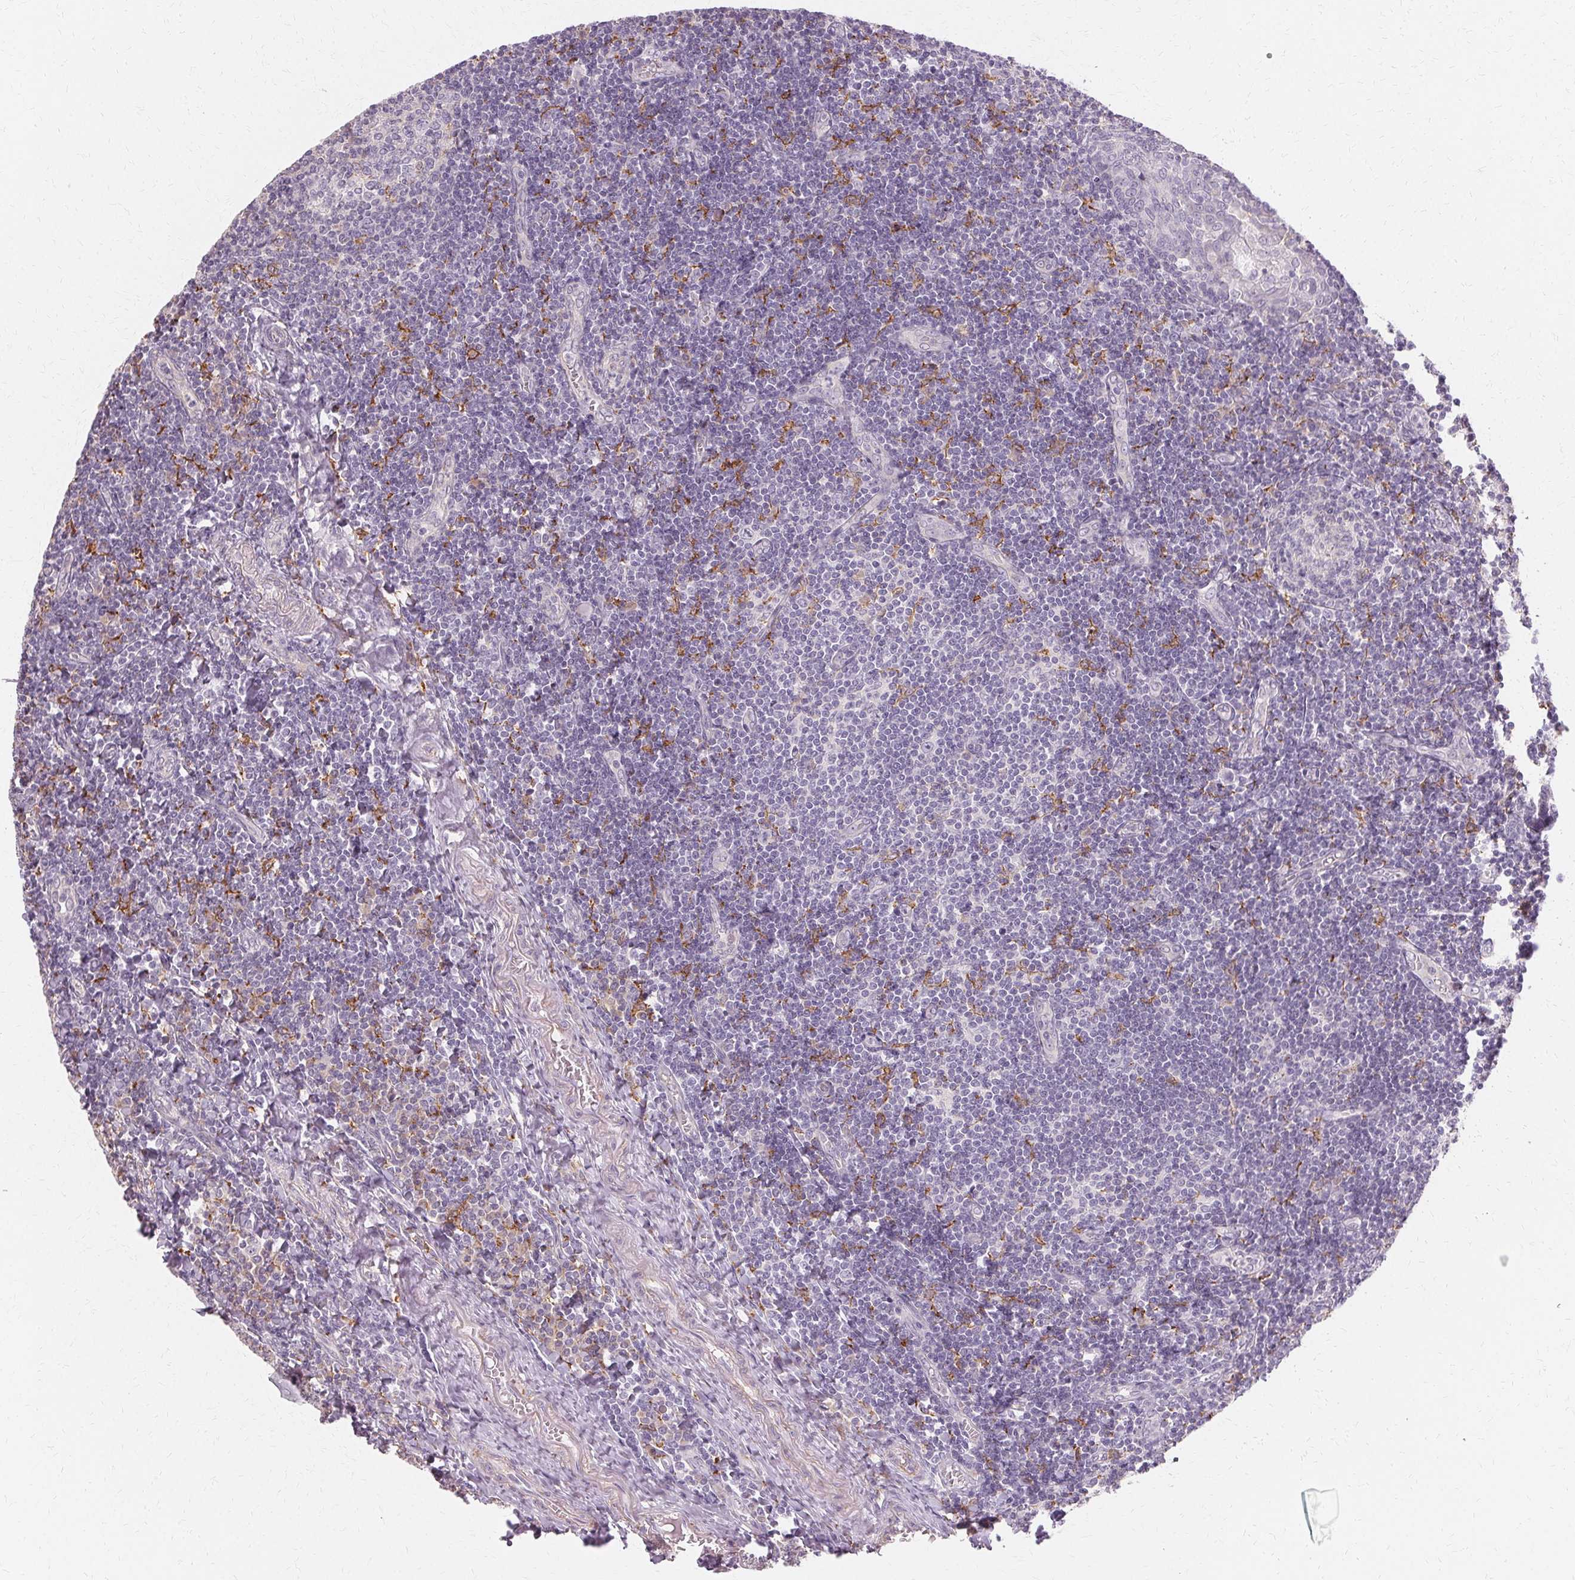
{"staining": {"intensity": "negative", "quantity": "none", "location": "none"}, "tissue": "tonsil", "cell_type": "Germinal center cells", "image_type": "normal", "snomed": [{"axis": "morphology", "description": "Normal tissue, NOS"}, {"axis": "morphology", "description": "Inflammation, NOS"}, {"axis": "topography", "description": "Tonsil"}], "caption": "Immunohistochemistry (IHC) micrograph of unremarkable tonsil stained for a protein (brown), which exhibits no expression in germinal center cells.", "gene": "IFNGR1", "patient": {"sex": "female", "age": 31}}